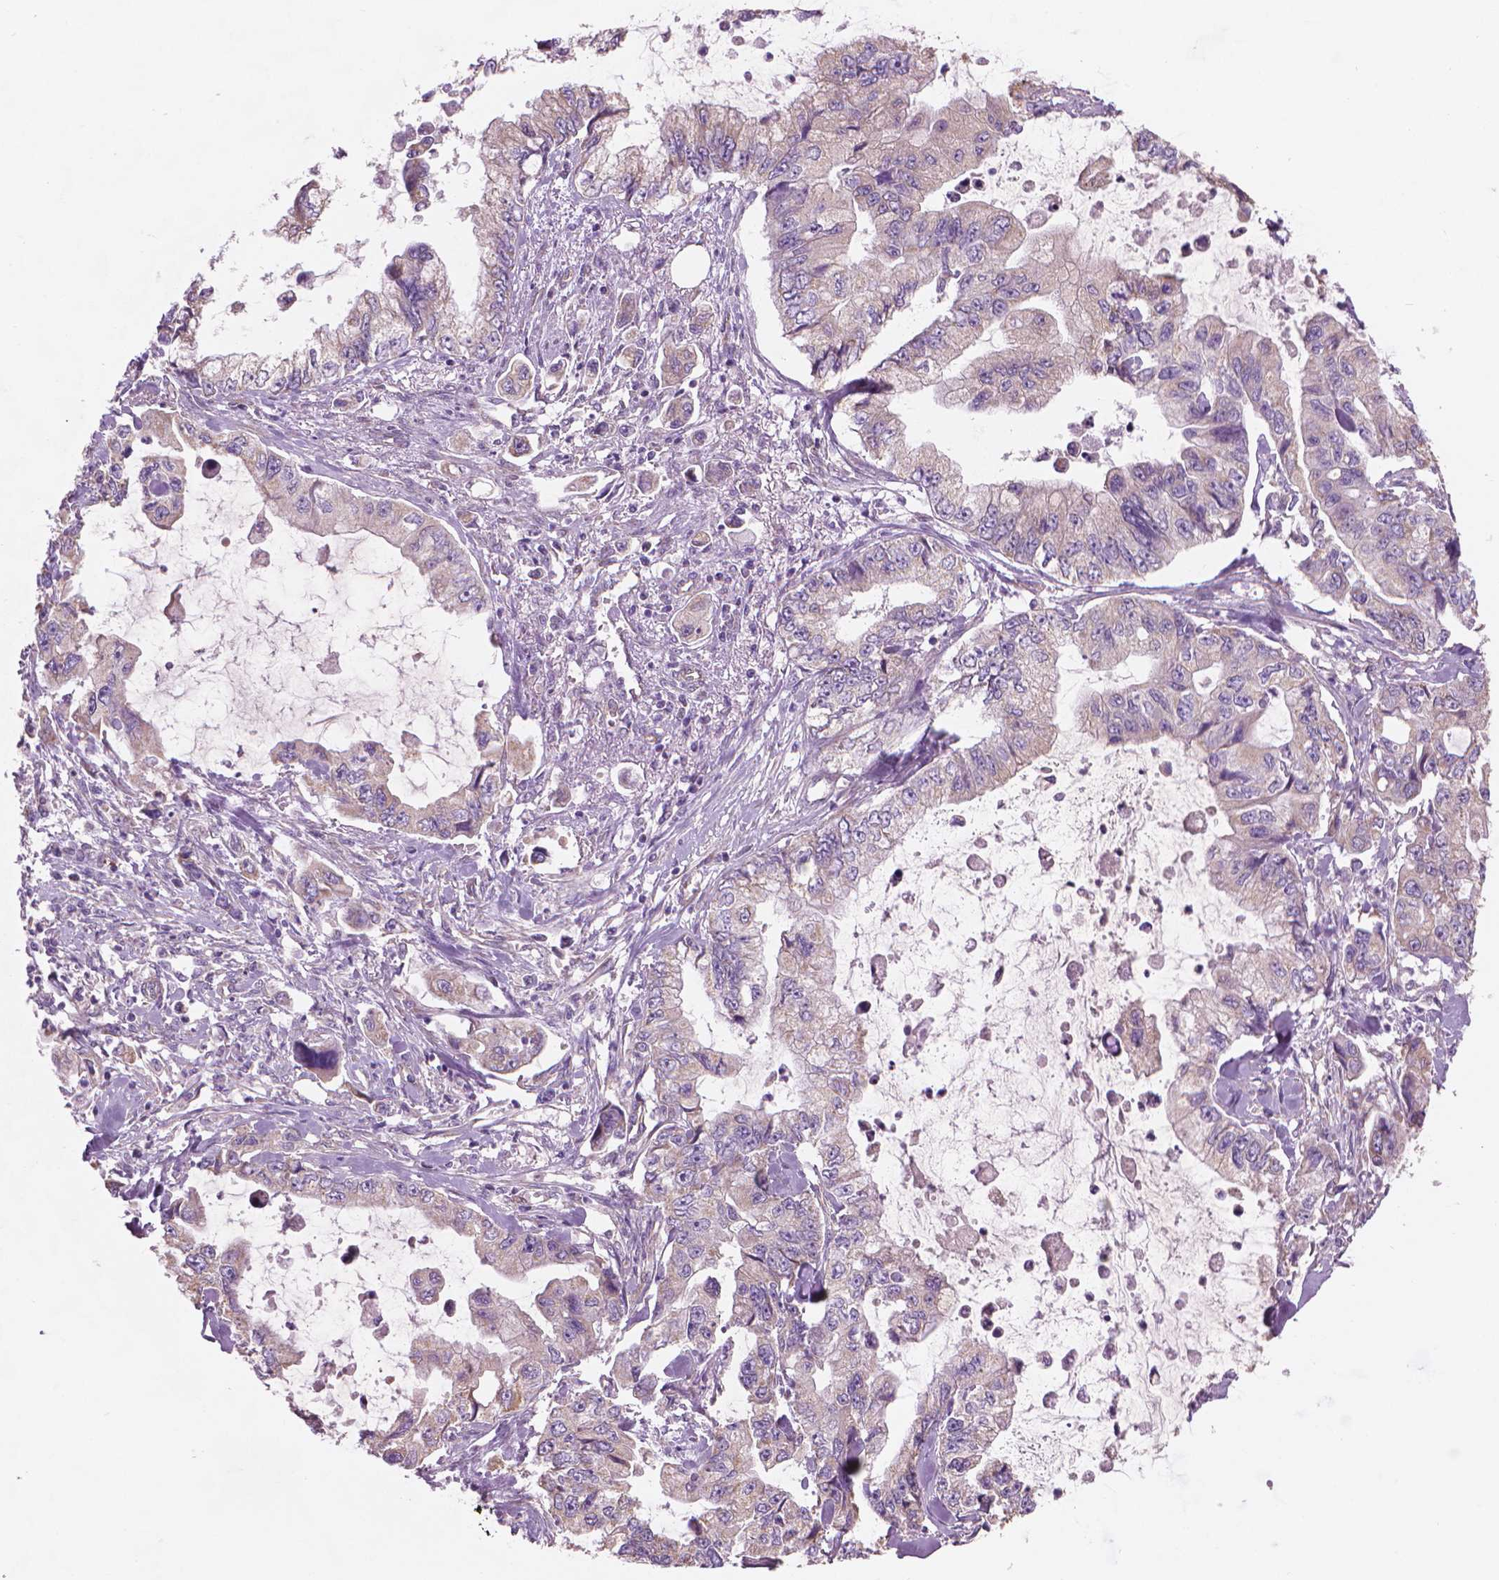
{"staining": {"intensity": "negative", "quantity": "none", "location": "none"}, "tissue": "stomach cancer", "cell_type": "Tumor cells", "image_type": "cancer", "snomed": [{"axis": "morphology", "description": "Adenocarcinoma, NOS"}, {"axis": "topography", "description": "Pancreas"}, {"axis": "topography", "description": "Stomach, upper"}, {"axis": "topography", "description": "Stomach"}], "caption": "Immunohistochemistry (IHC) histopathology image of human stomach cancer (adenocarcinoma) stained for a protein (brown), which demonstrates no staining in tumor cells. Nuclei are stained in blue.", "gene": "TTC29", "patient": {"sex": "male", "age": 77}}